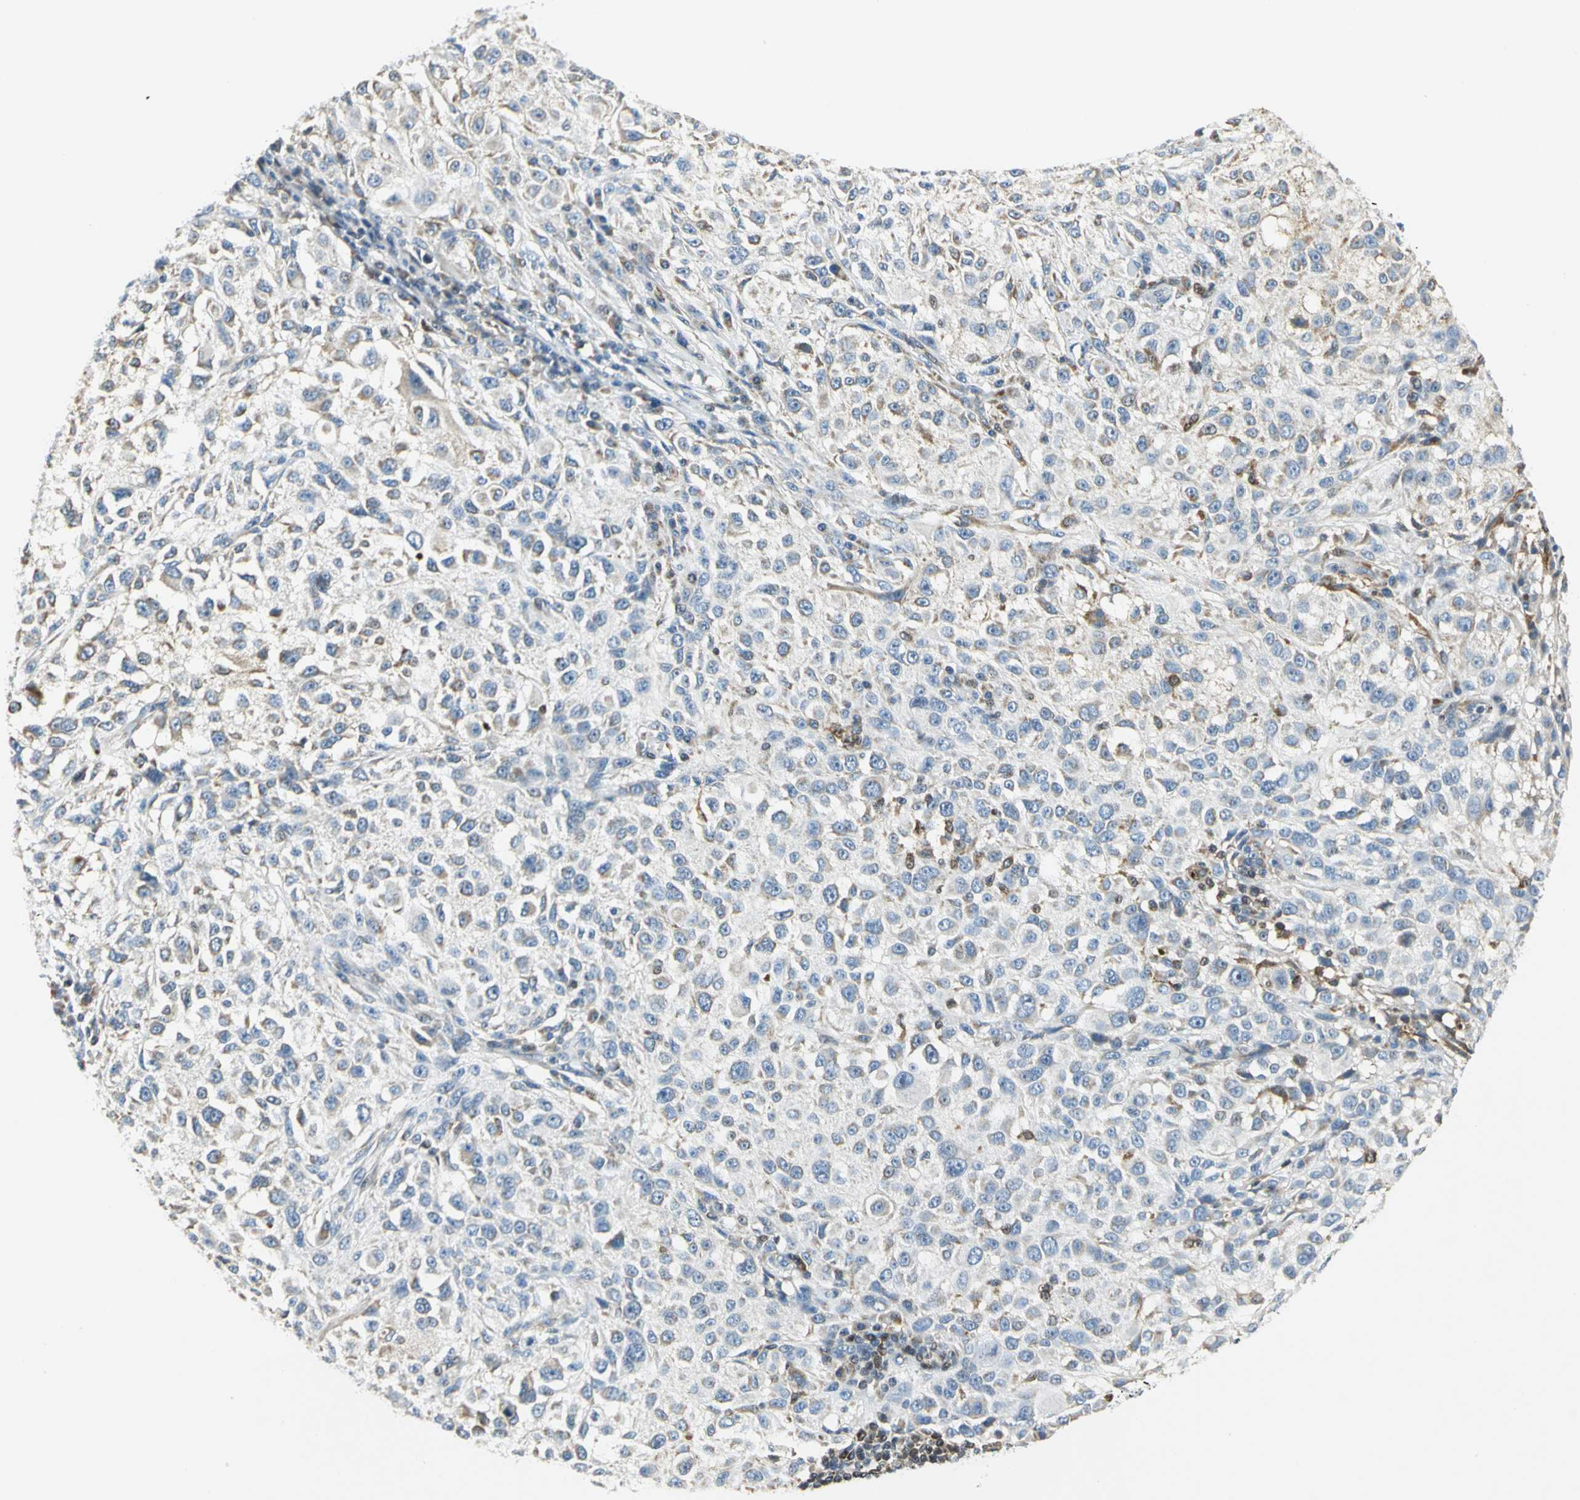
{"staining": {"intensity": "weak", "quantity": "<25%", "location": "cytoplasmic/membranous"}, "tissue": "melanoma", "cell_type": "Tumor cells", "image_type": "cancer", "snomed": [{"axis": "morphology", "description": "Necrosis, NOS"}, {"axis": "morphology", "description": "Malignant melanoma, NOS"}, {"axis": "topography", "description": "Skin"}], "caption": "DAB immunohistochemical staining of malignant melanoma demonstrates no significant staining in tumor cells.", "gene": "USP40", "patient": {"sex": "female", "age": 87}}